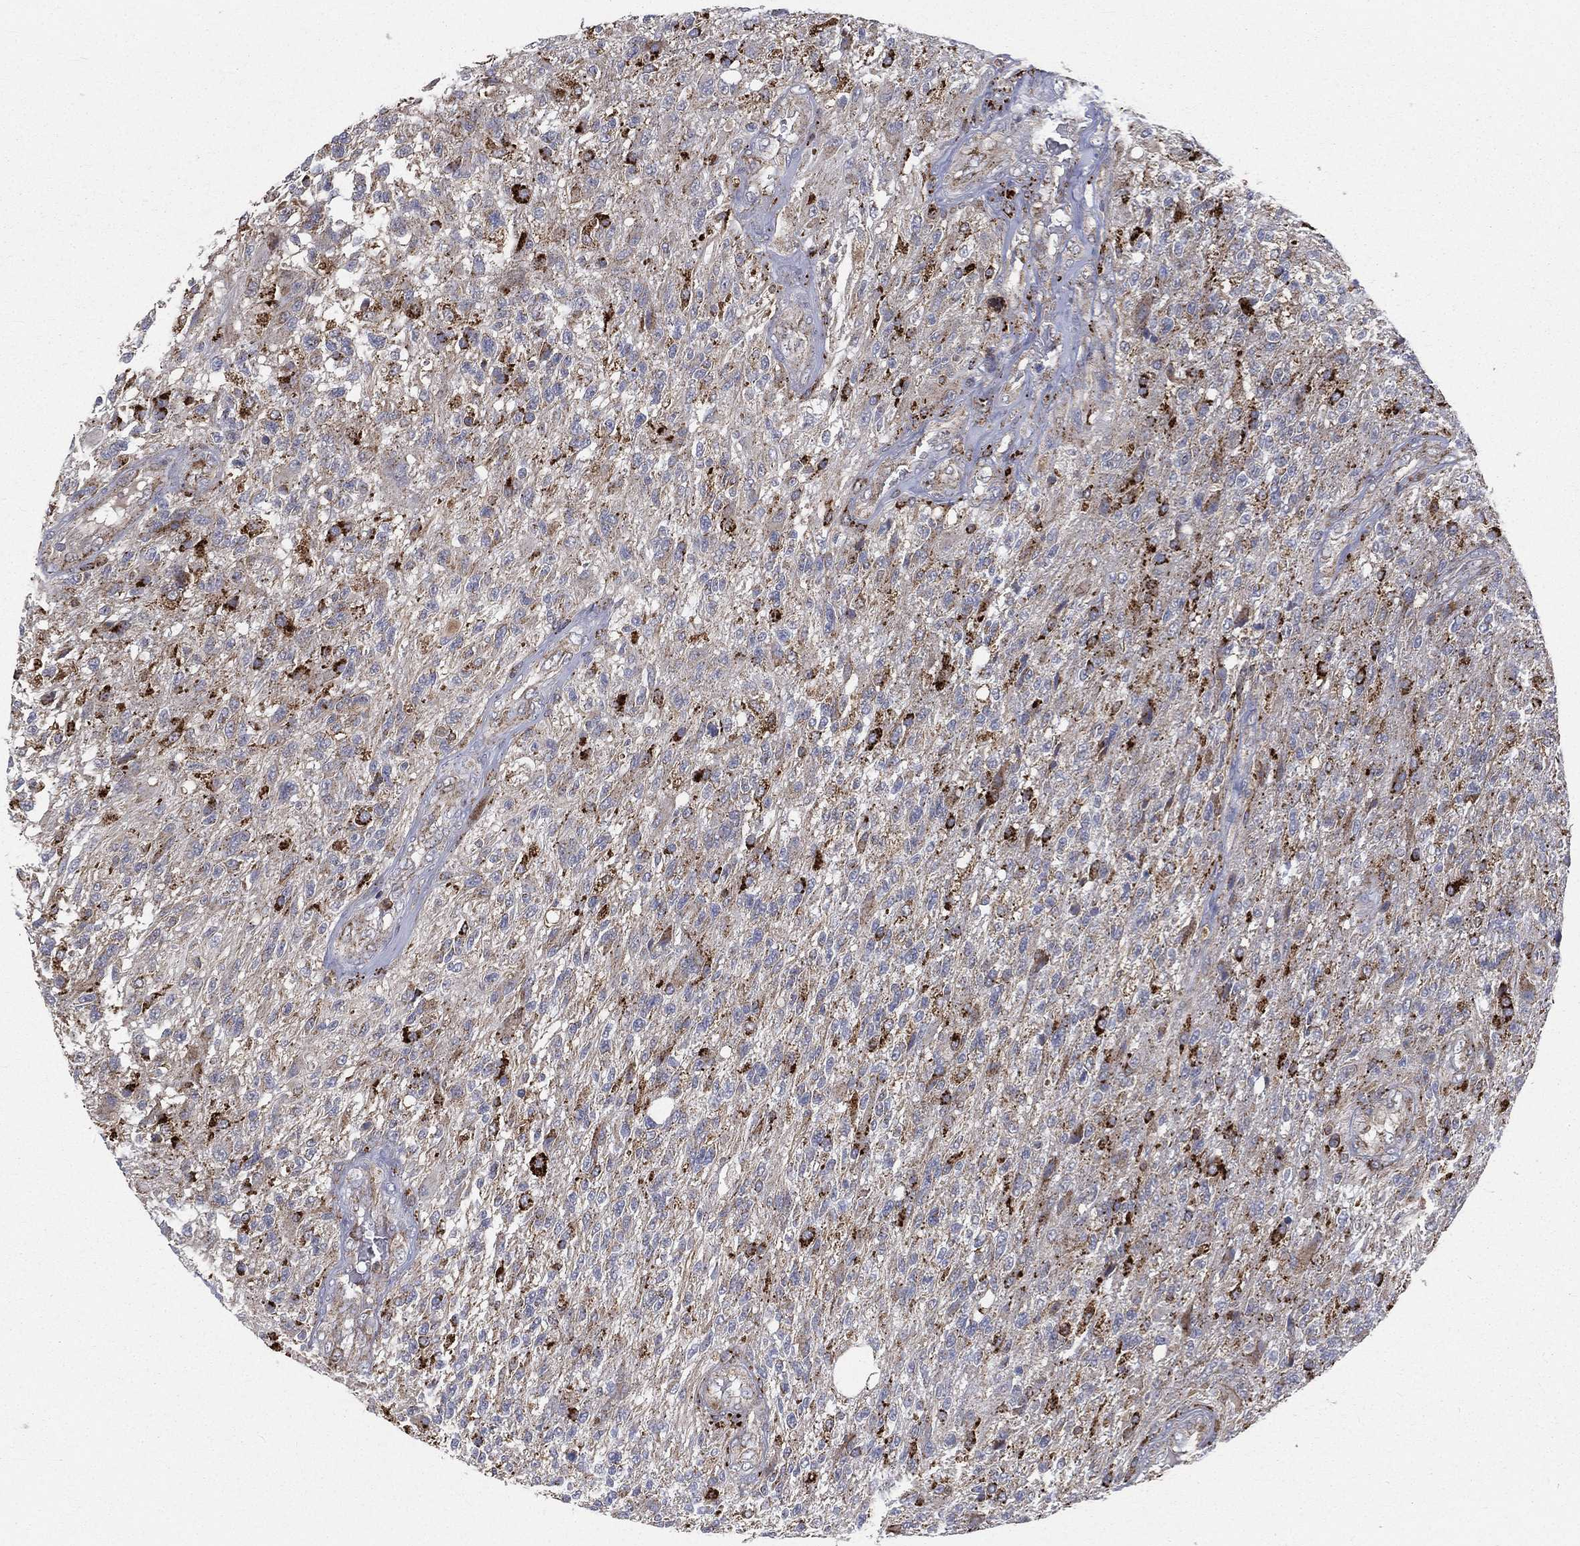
{"staining": {"intensity": "strong", "quantity": "<25%", "location": "cytoplasmic/membranous"}, "tissue": "glioma", "cell_type": "Tumor cells", "image_type": "cancer", "snomed": [{"axis": "morphology", "description": "Glioma, malignant, High grade"}, {"axis": "topography", "description": "Brain"}], "caption": "Immunohistochemistry (IHC) photomicrograph of human glioma stained for a protein (brown), which exhibits medium levels of strong cytoplasmic/membranous positivity in about <25% of tumor cells.", "gene": "RIN3", "patient": {"sex": "male", "age": 56}}